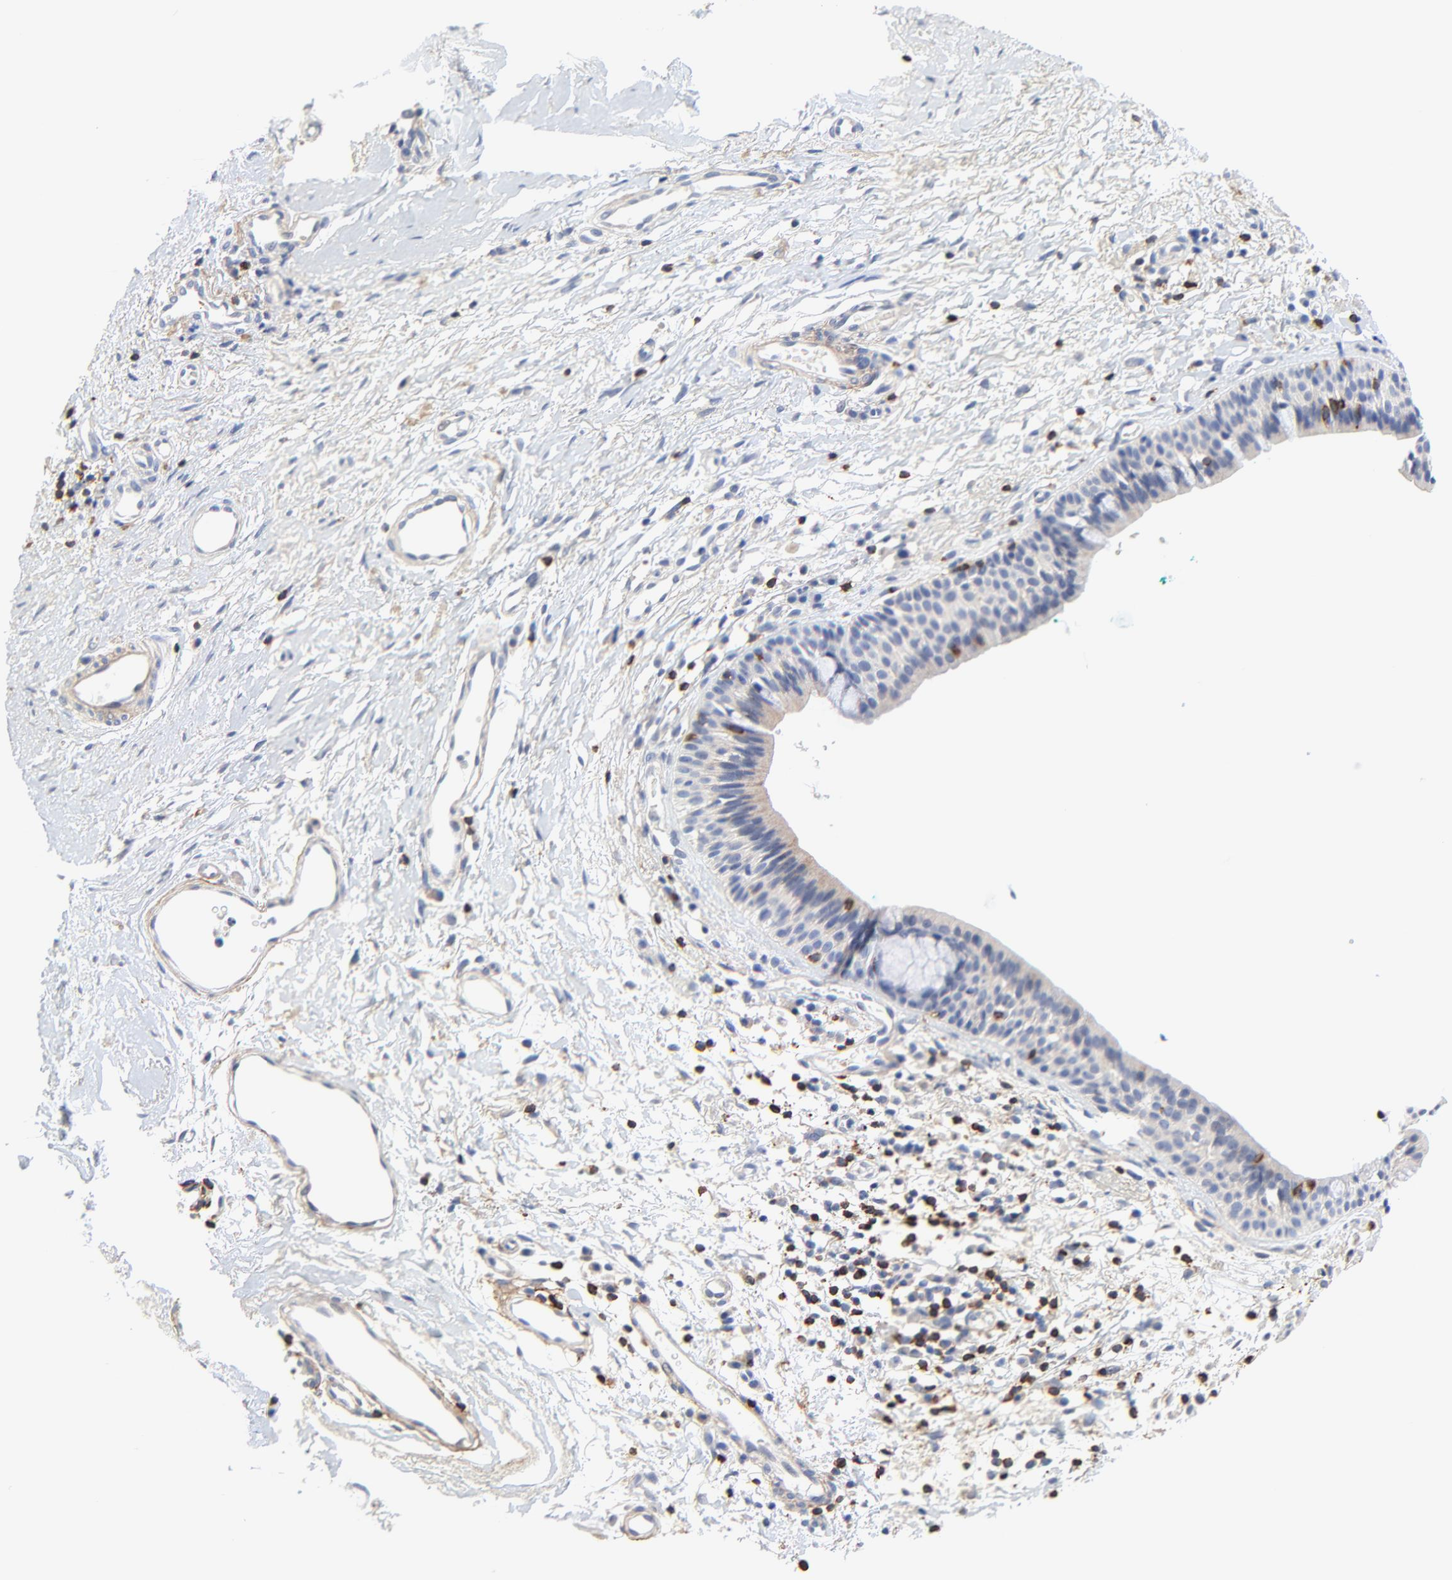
{"staining": {"intensity": "weak", "quantity": "25%-75%", "location": "cytoplasmic/membranous"}, "tissue": "nasopharynx", "cell_type": "Respiratory epithelial cells", "image_type": "normal", "snomed": [{"axis": "morphology", "description": "Normal tissue, NOS"}, {"axis": "morphology", "description": "Basal cell carcinoma"}, {"axis": "topography", "description": "Cartilage tissue"}, {"axis": "topography", "description": "Nasopharynx"}, {"axis": "topography", "description": "Oral tissue"}], "caption": "Weak cytoplasmic/membranous expression is present in about 25%-75% of respiratory epithelial cells in unremarkable nasopharynx.", "gene": "SKAP1", "patient": {"sex": "female", "age": 77}}